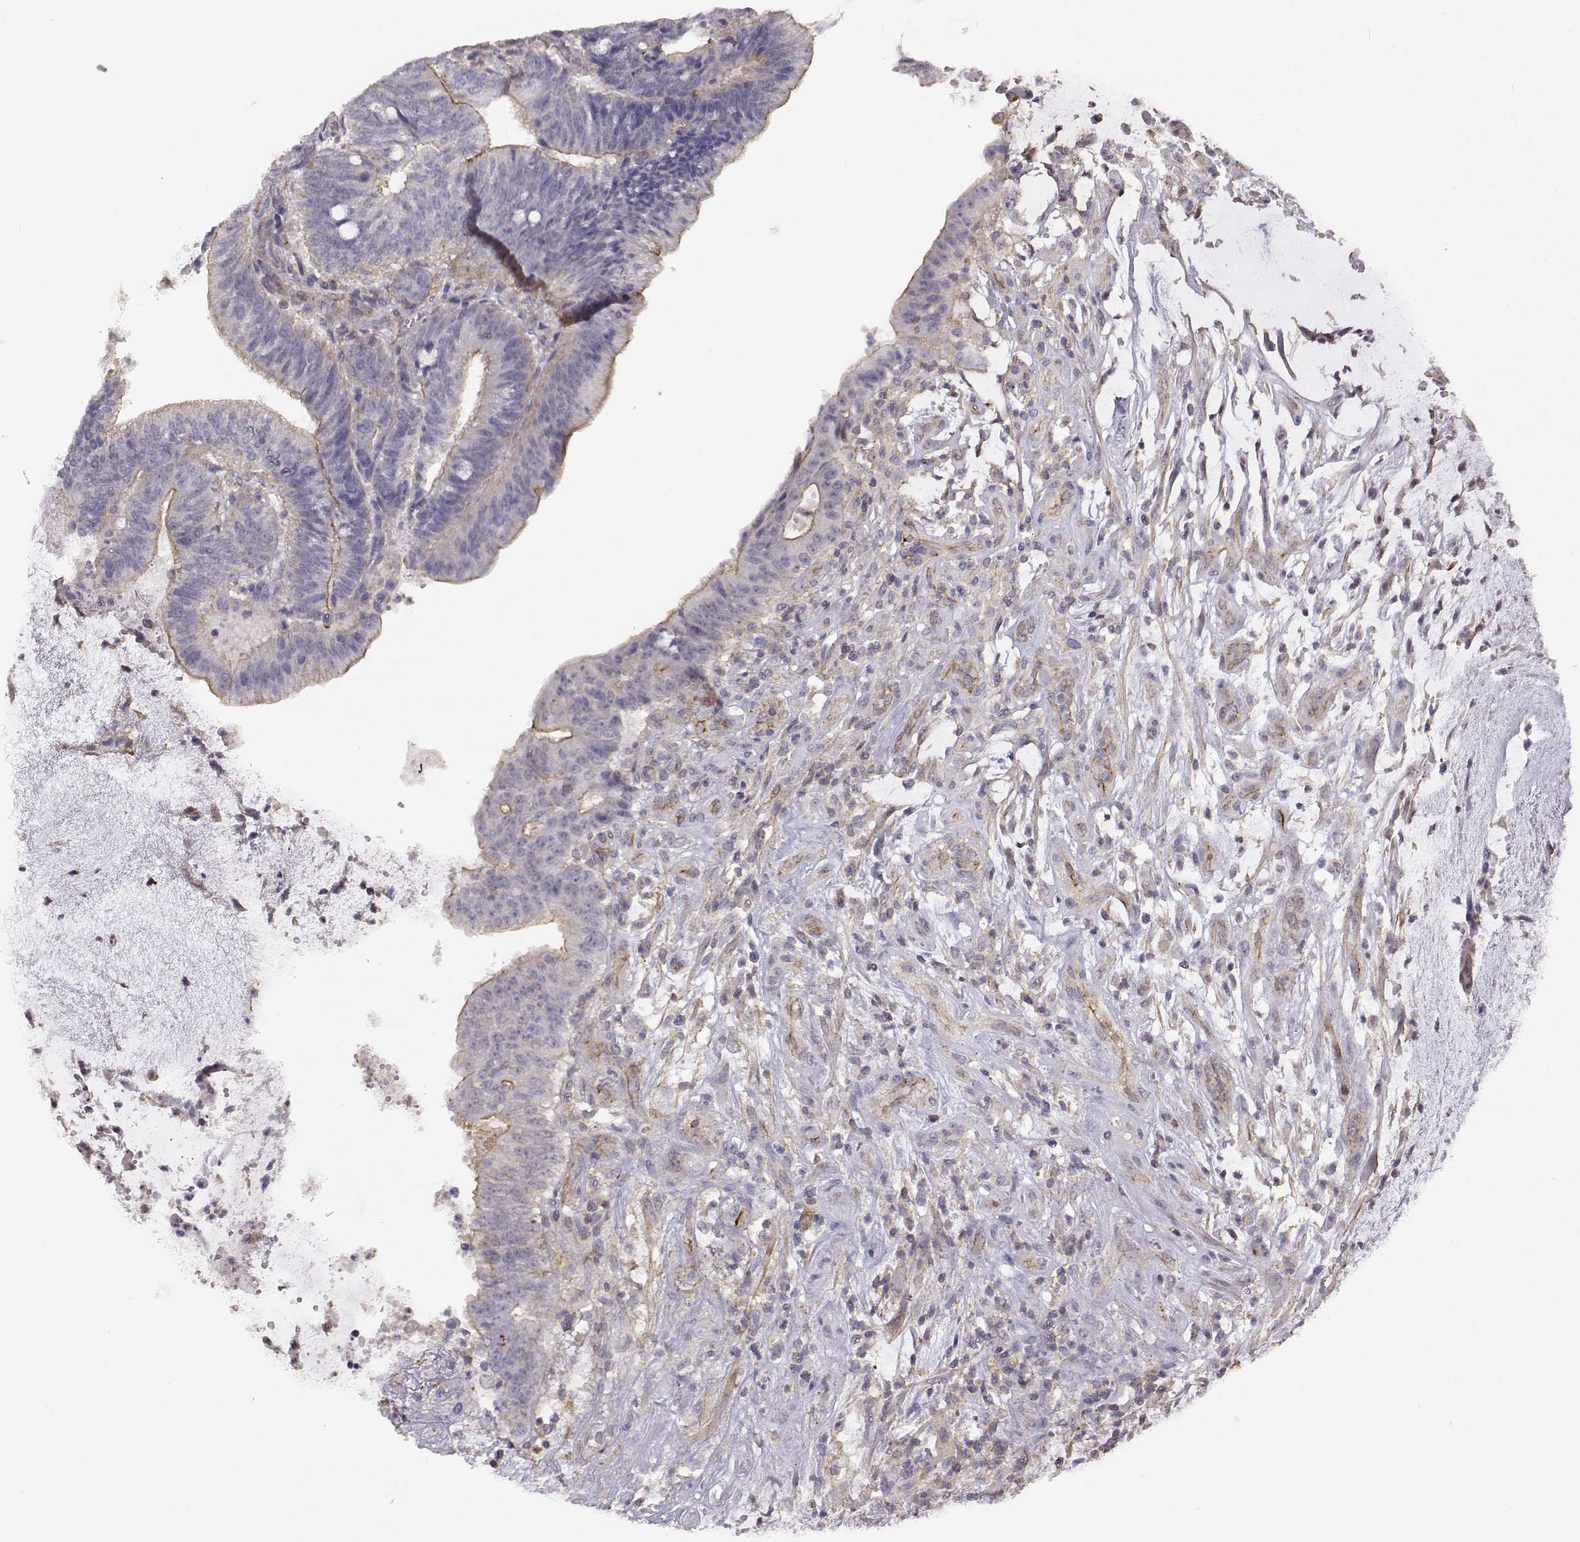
{"staining": {"intensity": "moderate", "quantity": "<25%", "location": "cytoplasmic/membranous"}, "tissue": "colorectal cancer", "cell_type": "Tumor cells", "image_type": "cancer", "snomed": [{"axis": "morphology", "description": "Adenocarcinoma, NOS"}, {"axis": "topography", "description": "Colon"}], "caption": "About <25% of tumor cells in human colorectal adenocarcinoma display moderate cytoplasmic/membranous protein expression as visualized by brown immunohistochemical staining.", "gene": "DAPL1", "patient": {"sex": "female", "age": 43}}